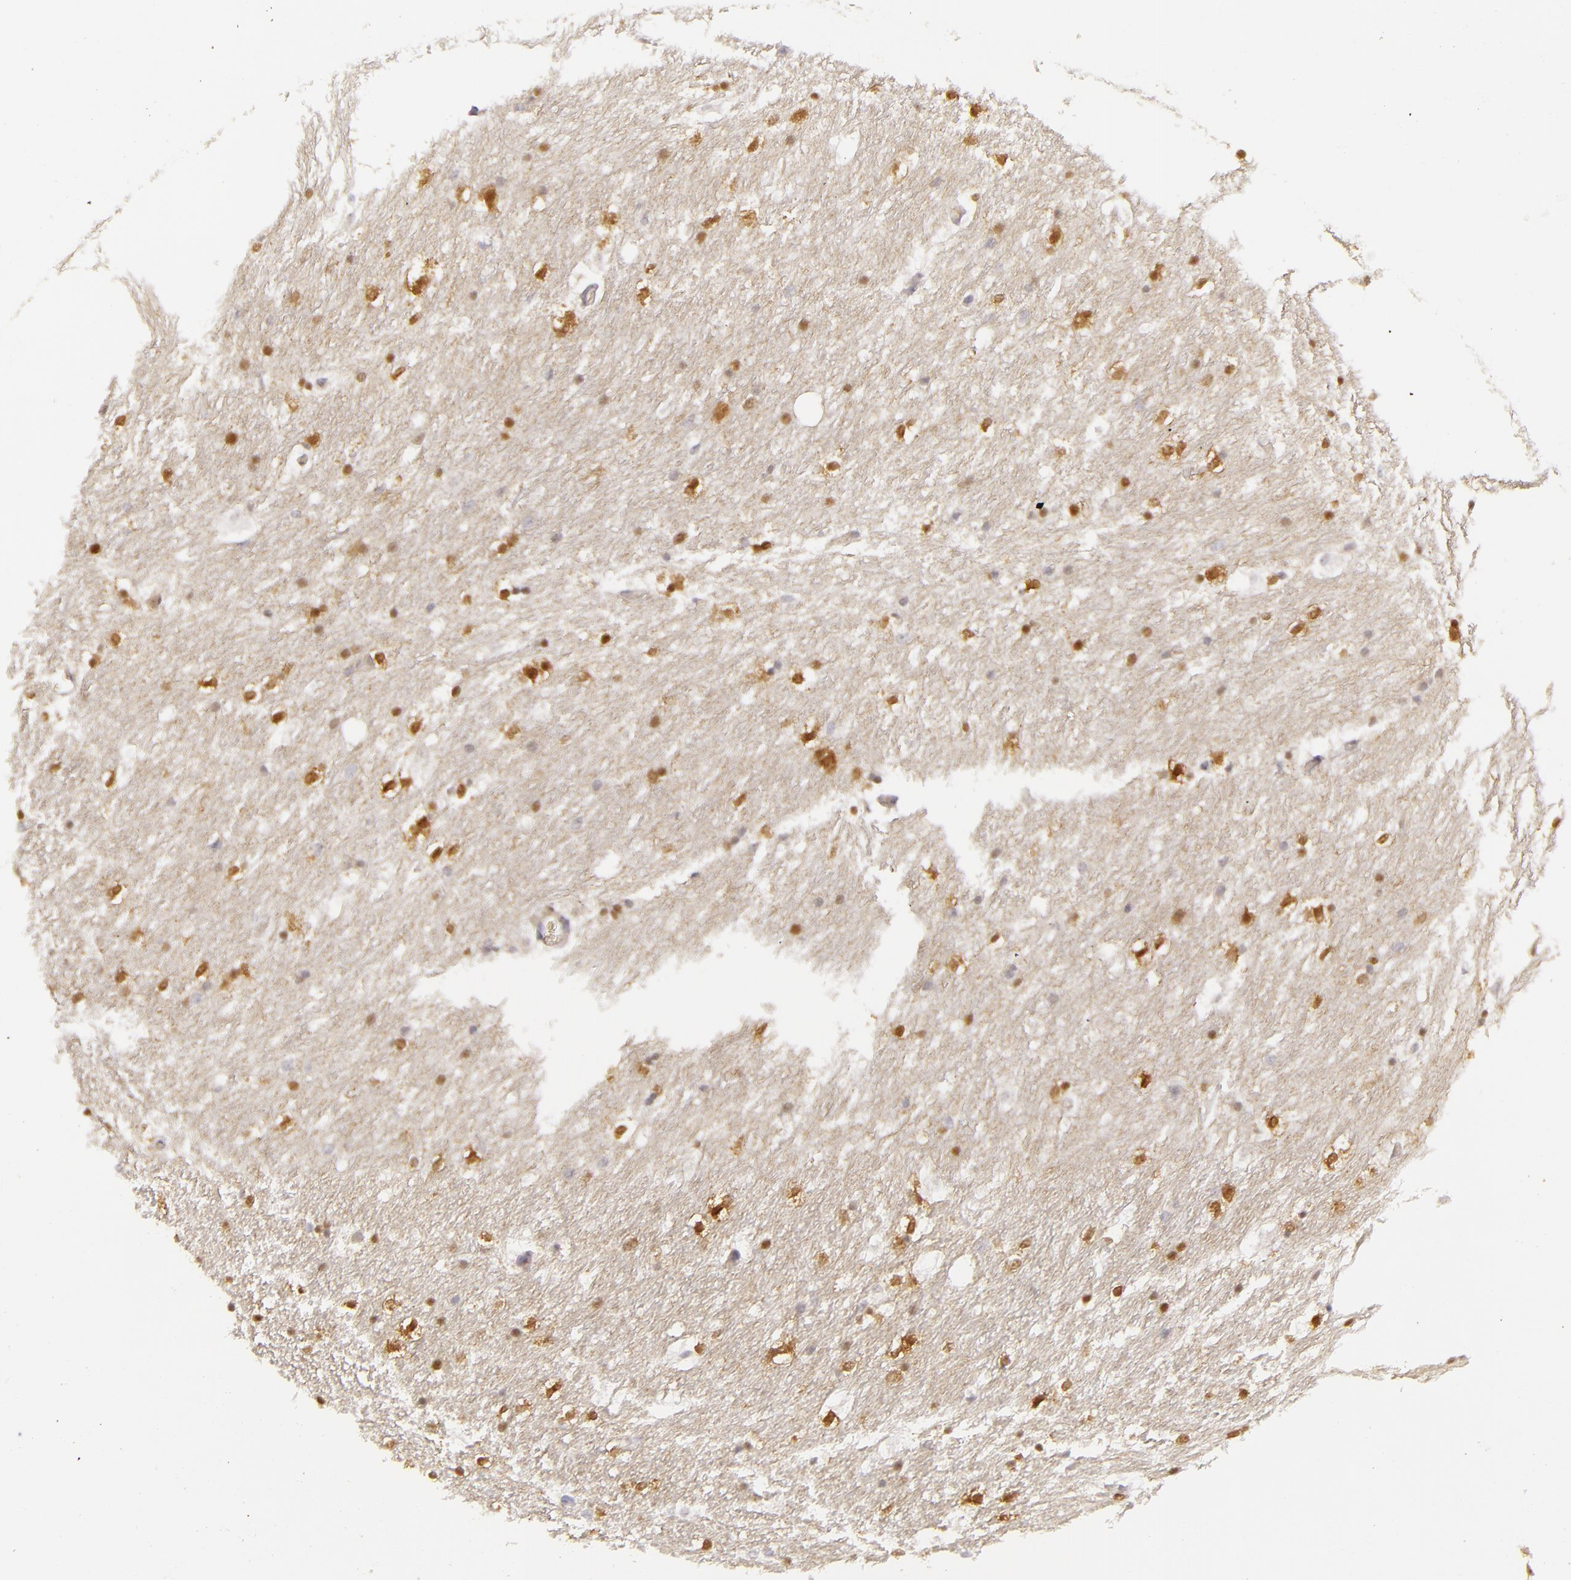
{"staining": {"intensity": "moderate", "quantity": "25%-75%", "location": "nuclear"}, "tissue": "caudate", "cell_type": "Glial cells", "image_type": "normal", "snomed": [{"axis": "morphology", "description": "Normal tissue, NOS"}, {"axis": "topography", "description": "Lateral ventricle wall"}], "caption": "Glial cells exhibit medium levels of moderate nuclear positivity in about 25%-75% of cells in normal caudate.", "gene": "EFS", "patient": {"sex": "female", "age": 19}}